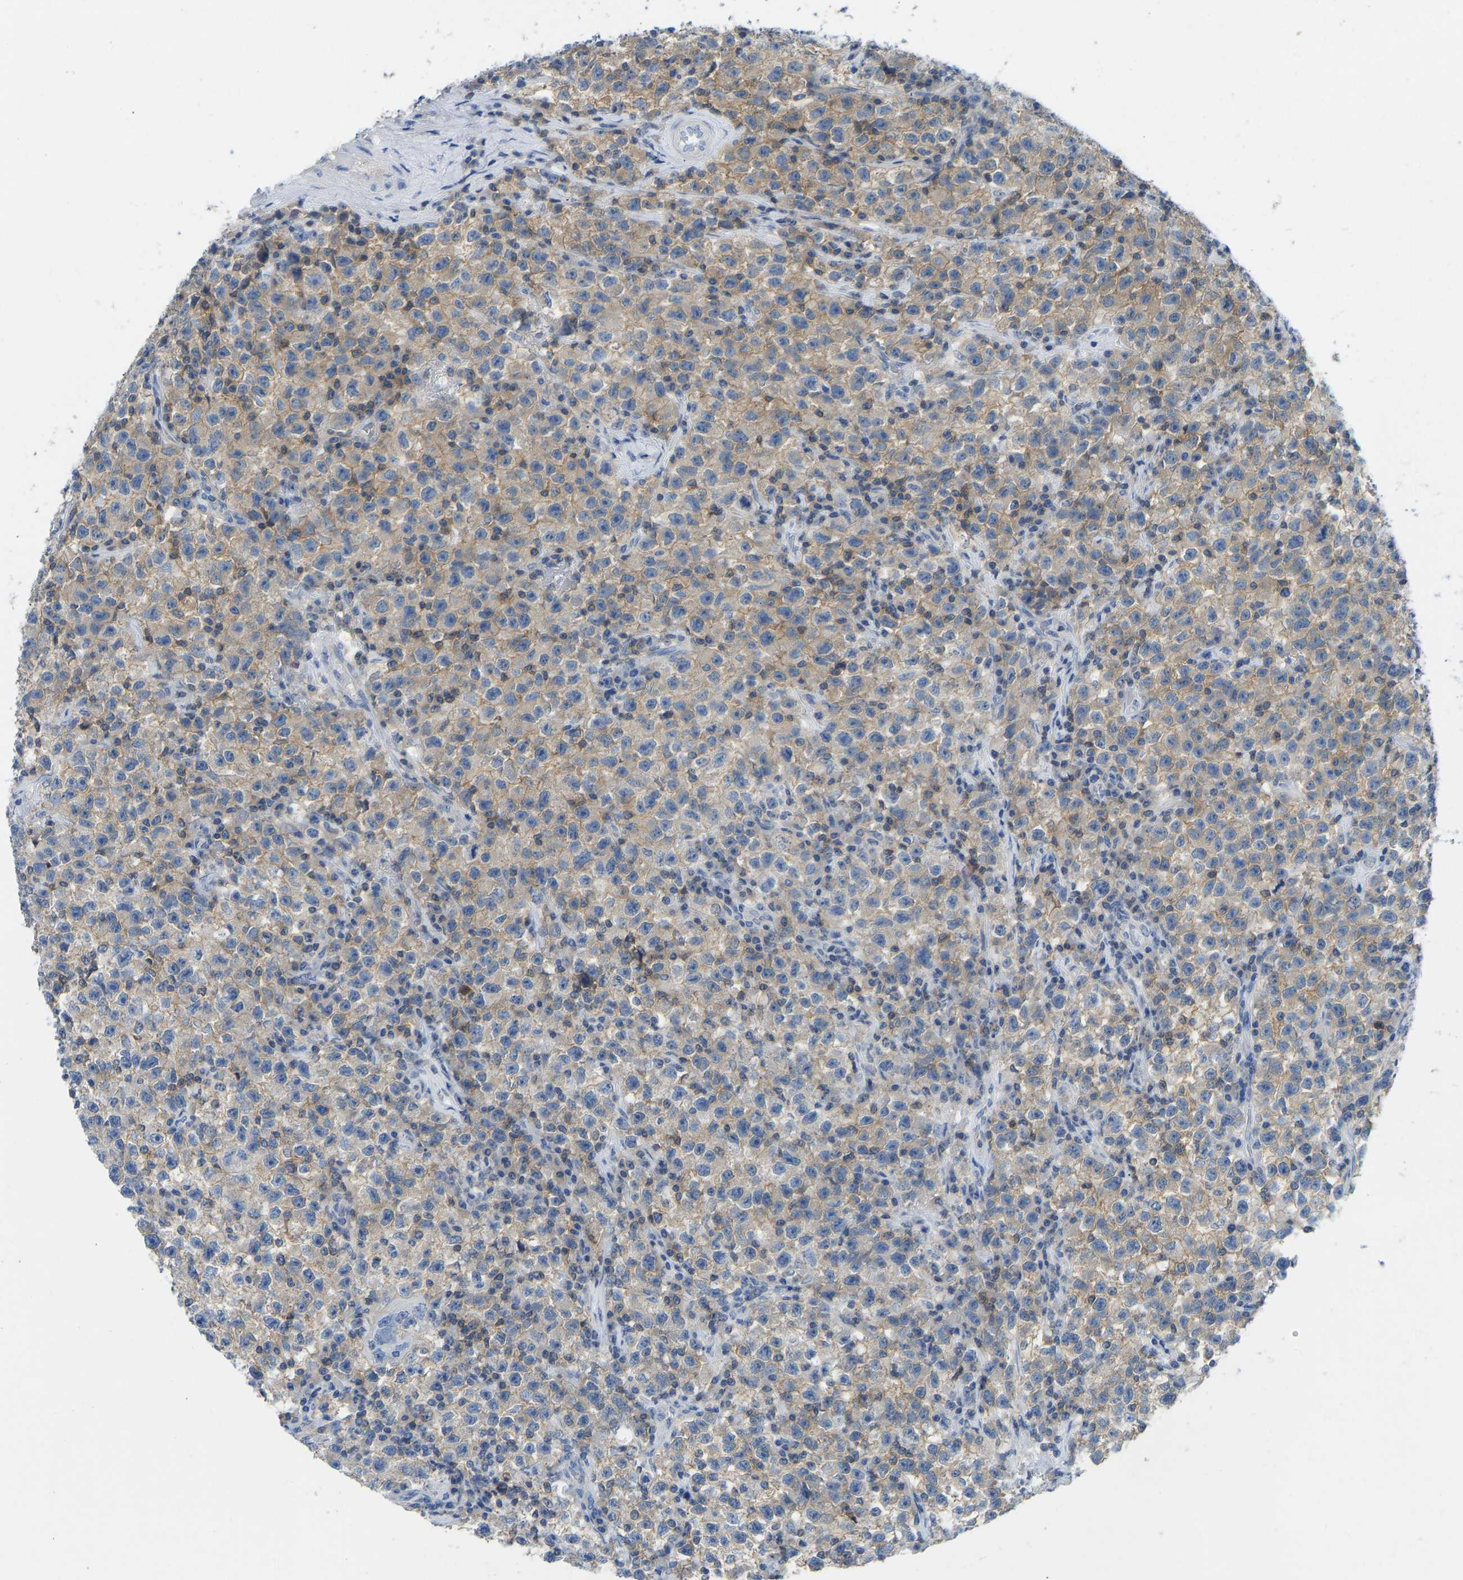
{"staining": {"intensity": "weak", "quantity": ">75%", "location": "cytoplasmic/membranous"}, "tissue": "testis cancer", "cell_type": "Tumor cells", "image_type": "cancer", "snomed": [{"axis": "morphology", "description": "Seminoma, NOS"}, {"axis": "topography", "description": "Testis"}], "caption": "Approximately >75% of tumor cells in human seminoma (testis) exhibit weak cytoplasmic/membranous protein staining as visualized by brown immunohistochemical staining.", "gene": "NDRG3", "patient": {"sex": "male", "age": 22}}